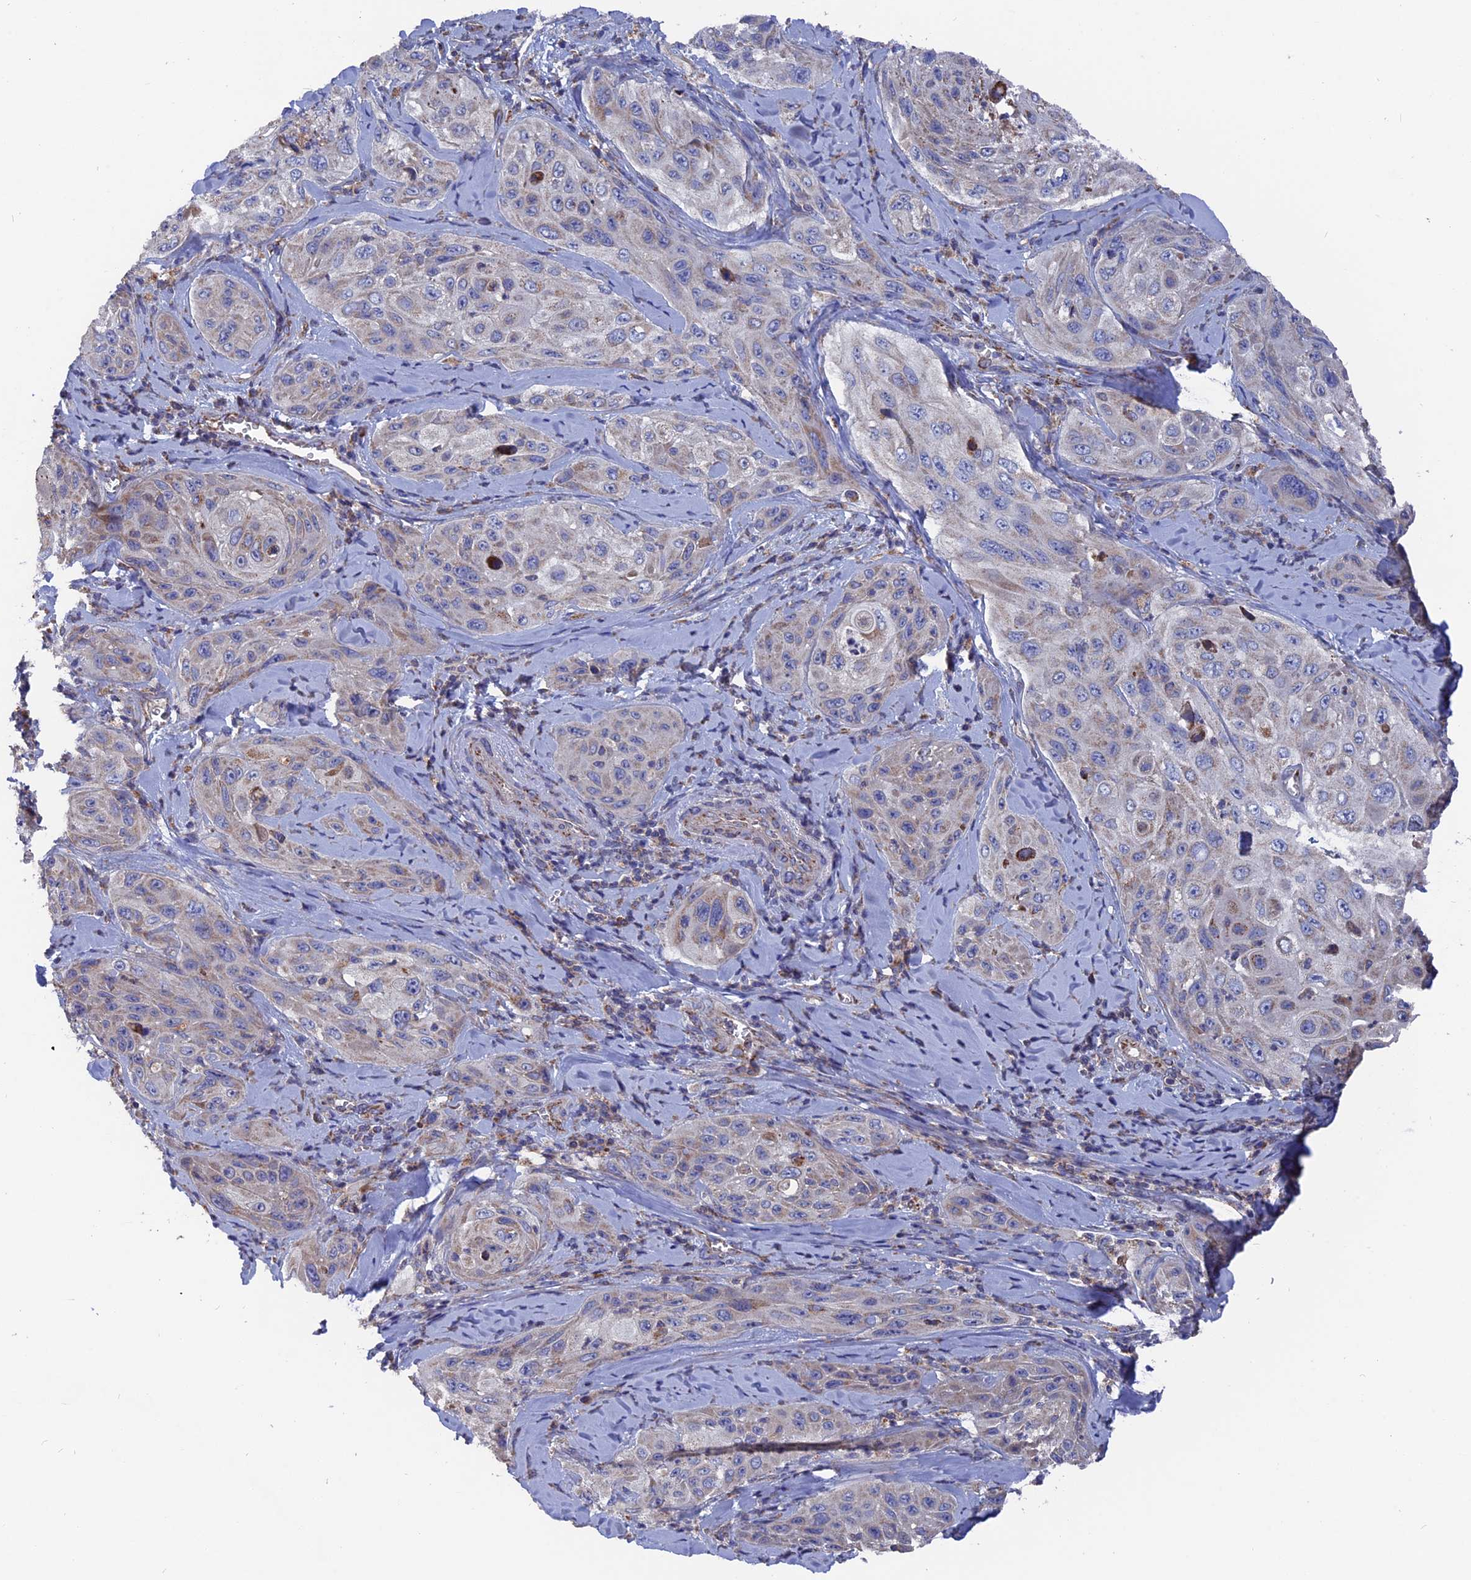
{"staining": {"intensity": "weak", "quantity": "<25%", "location": "cytoplasmic/membranous"}, "tissue": "cervical cancer", "cell_type": "Tumor cells", "image_type": "cancer", "snomed": [{"axis": "morphology", "description": "Squamous cell carcinoma, NOS"}, {"axis": "topography", "description": "Cervix"}], "caption": "This image is of squamous cell carcinoma (cervical) stained with immunohistochemistry to label a protein in brown with the nuclei are counter-stained blue. There is no positivity in tumor cells.", "gene": "TGFA", "patient": {"sex": "female", "age": 42}}